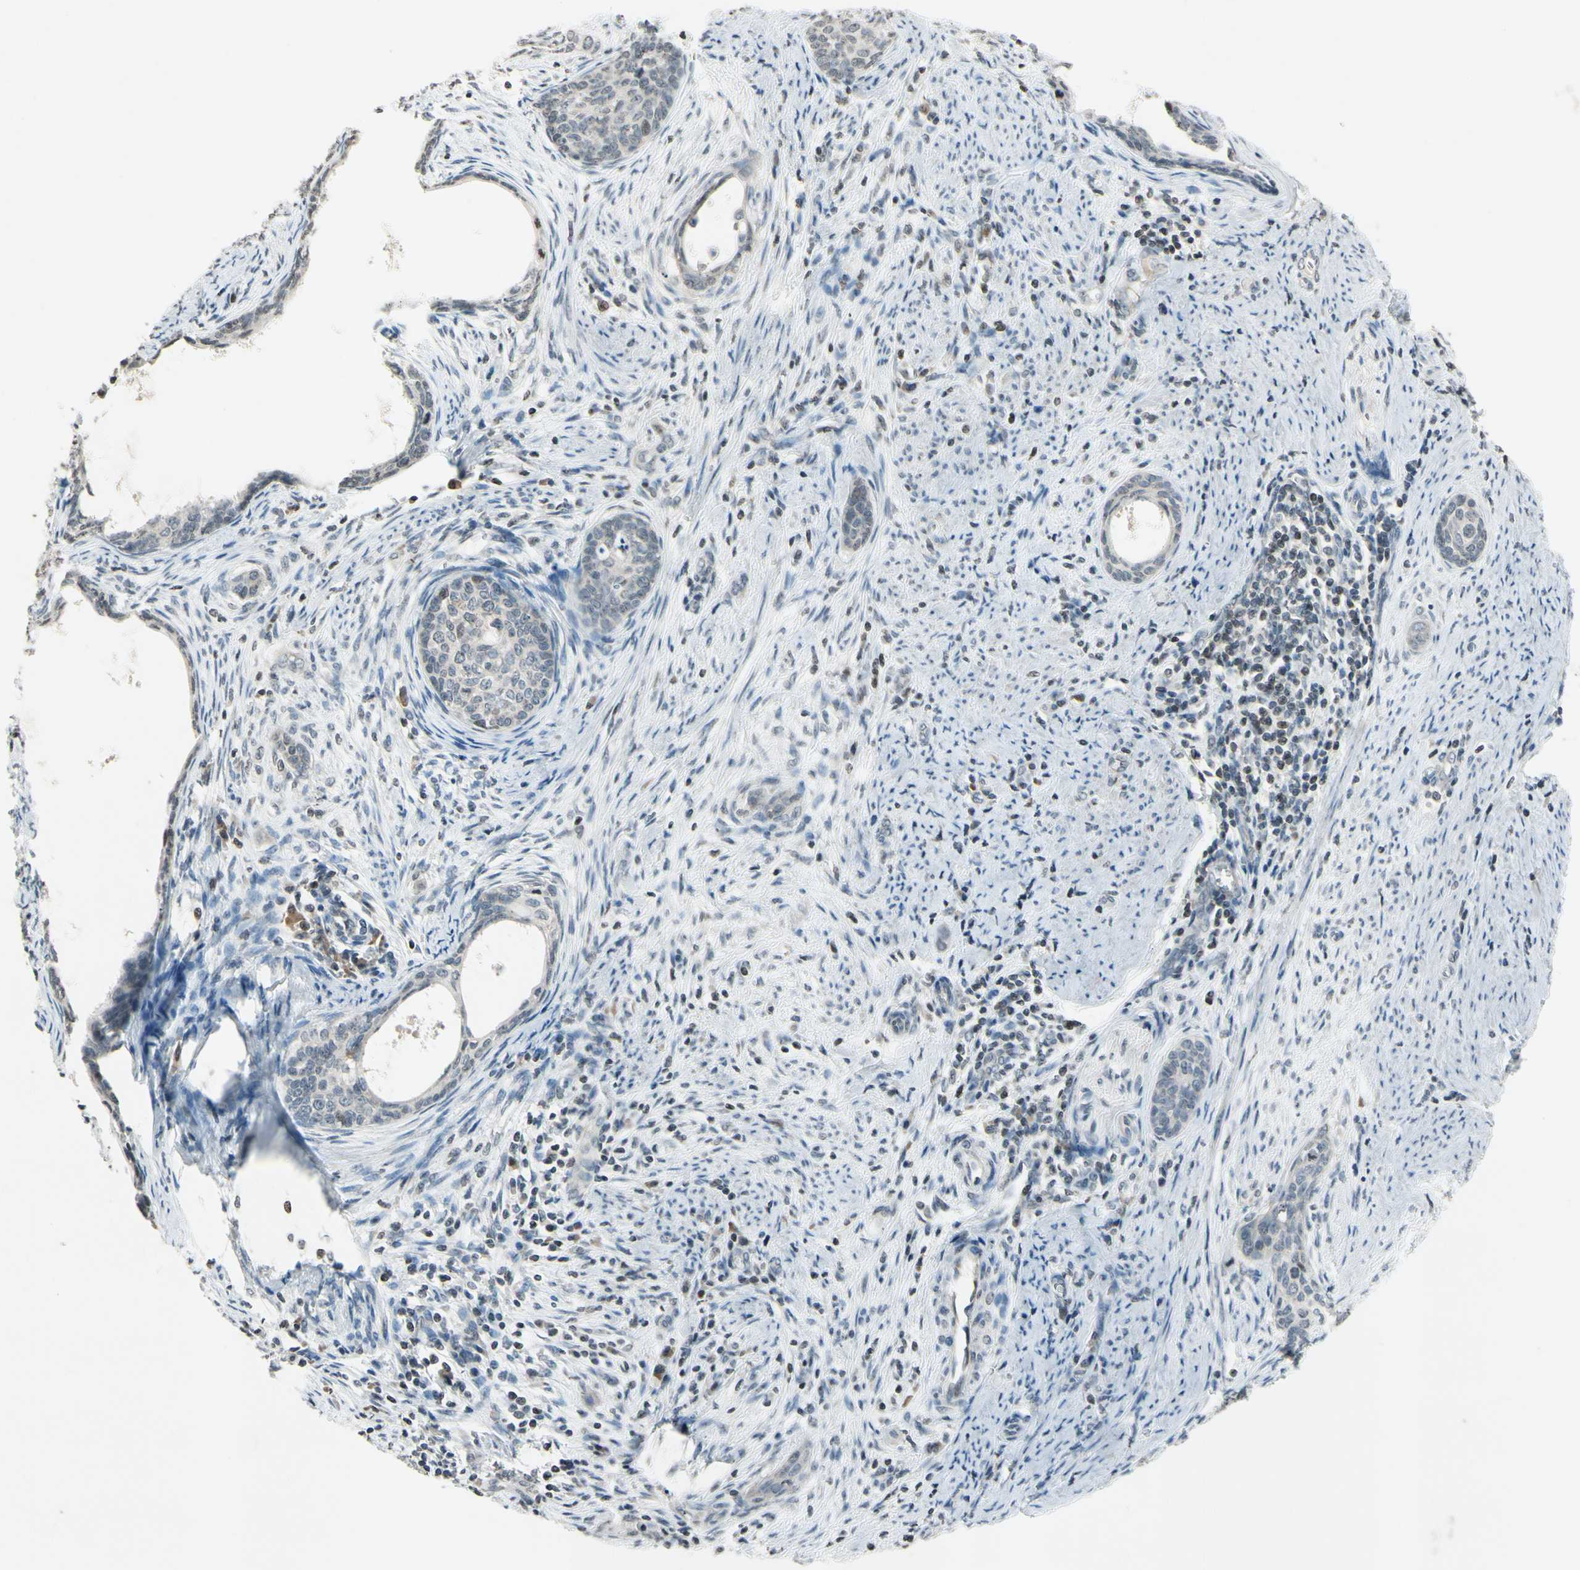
{"staining": {"intensity": "weak", "quantity": ">75%", "location": "cytoplasmic/membranous"}, "tissue": "cervical cancer", "cell_type": "Tumor cells", "image_type": "cancer", "snomed": [{"axis": "morphology", "description": "Squamous cell carcinoma, NOS"}, {"axis": "topography", "description": "Cervix"}], "caption": "A brown stain shows weak cytoplasmic/membranous expression of a protein in cervical cancer (squamous cell carcinoma) tumor cells. The staining is performed using DAB (3,3'-diaminobenzidine) brown chromogen to label protein expression. The nuclei are counter-stained blue using hematoxylin.", "gene": "CLDN11", "patient": {"sex": "female", "age": 33}}